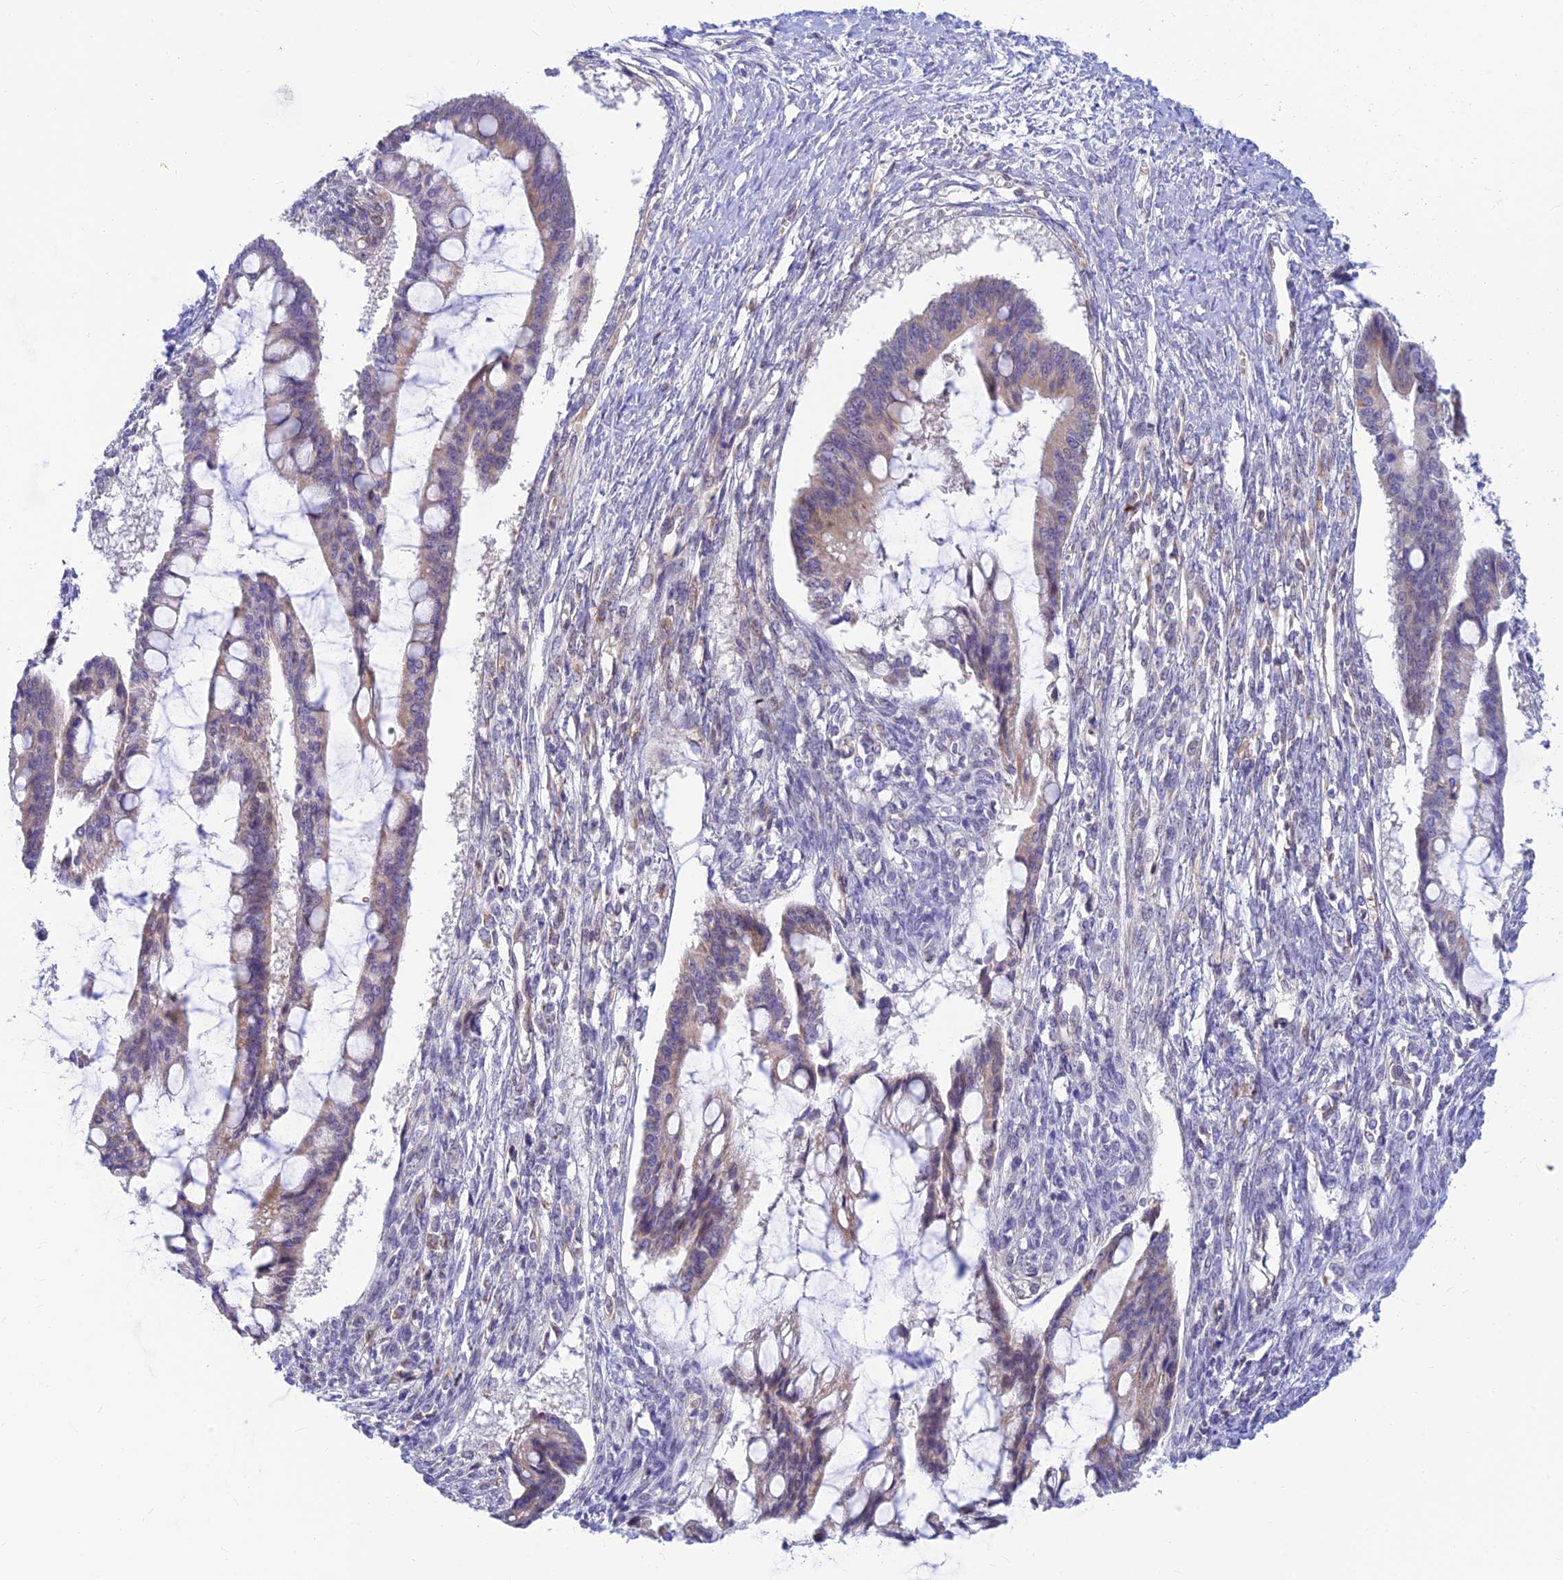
{"staining": {"intensity": "weak", "quantity": "<25%", "location": "cytoplasmic/membranous"}, "tissue": "ovarian cancer", "cell_type": "Tumor cells", "image_type": "cancer", "snomed": [{"axis": "morphology", "description": "Cystadenocarcinoma, mucinous, NOS"}, {"axis": "topography", "description": "Ovary"}], "caption": "Immunohistochemical staining of human ovarian cancer (mucinous cystadenocarcinoma) displays no significant expression in tumor cells.", "gene": "LYSMD2", "patient": {"sex": "female", "age": 73}}